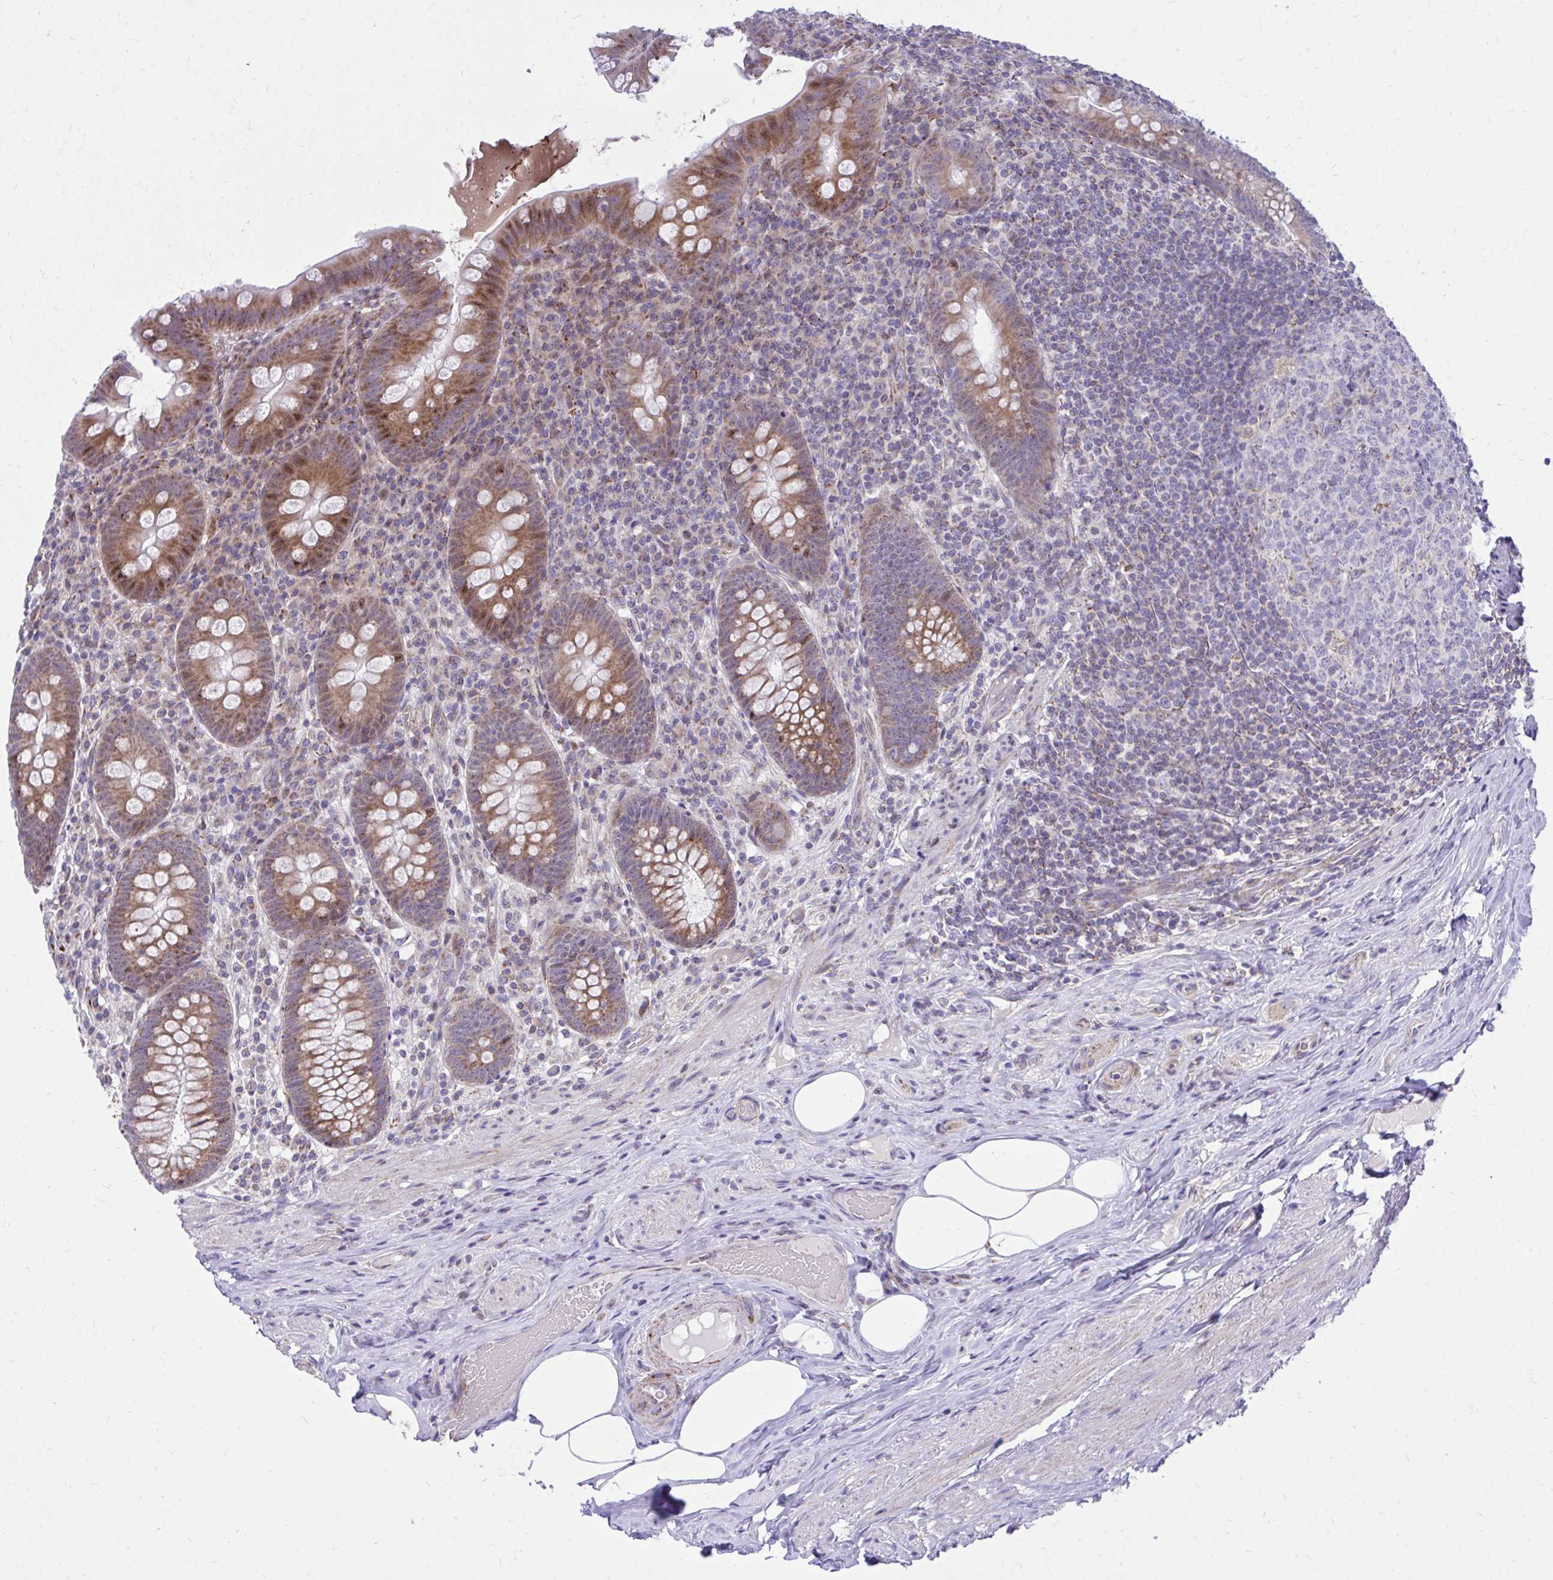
{"staining": {"intensity": "moderate", "quantity": ">75%", "location": "cytoplasmic/membranous"}, "tissue": "appendix", "cell_type": "Glandular cells", "image_type": "normal", "snomed": [{"axis": "morphology", "description": "Normal tissue, NOS"}, {"axis": "topography", "description": "Appendix"}], "caption": "Brown immunohistochemical staining in normal appendix reveals moderate cytoplasmic/membranous staining in about >75% of glandular cells.", "gene": "GPRIN3", "patient": {"sex": "male", "age": 71}}